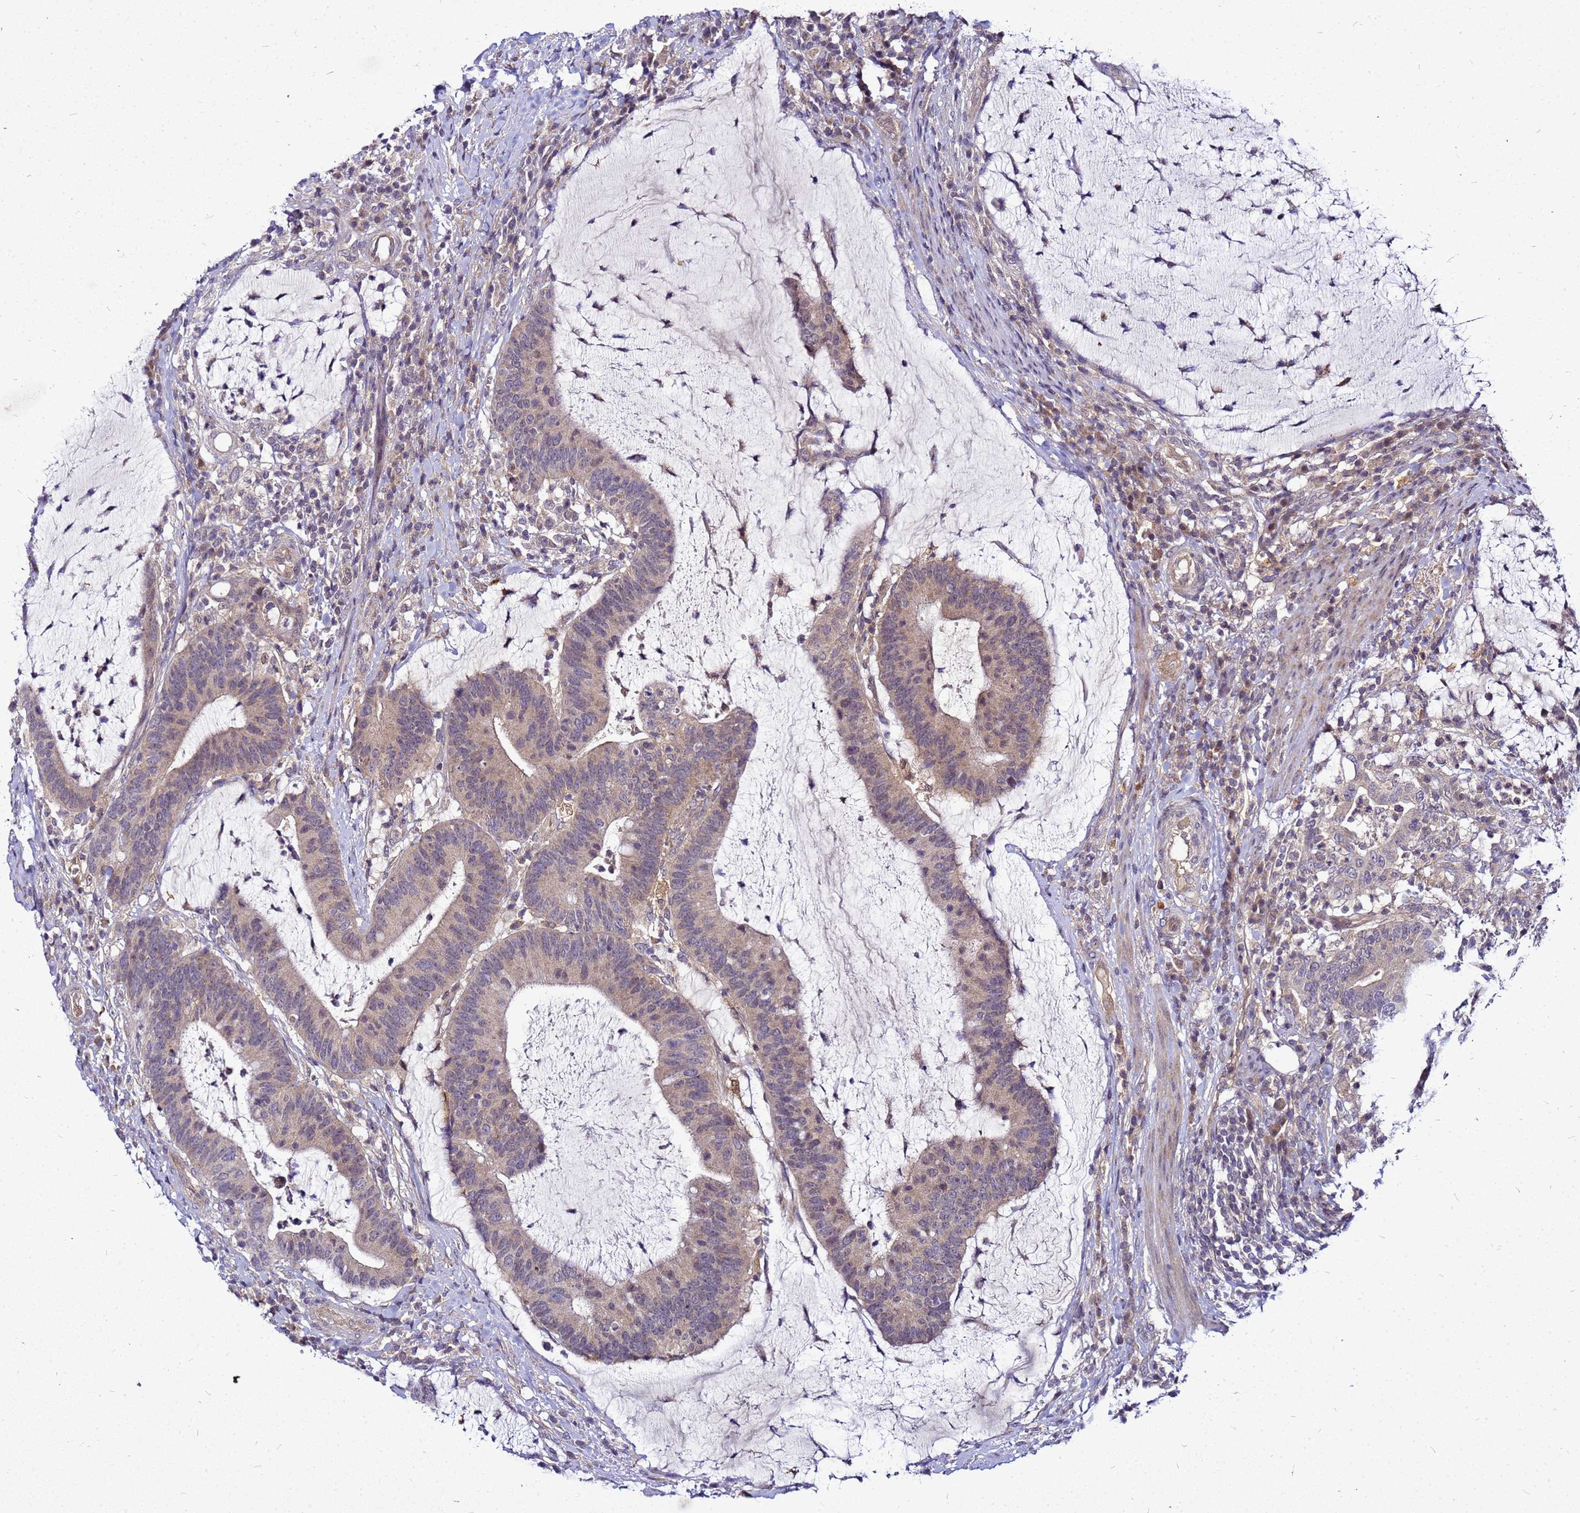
{"staining": {"intensity": "negative", "quantity": "none", "location": "none"}, "tissue": "colorectal cancer", "cell_type": "Tumor cells", "image_type": "cancer", "snomed": [{"axis": "morphology", "description": "Adenocarcinoma, NOS"}, {"axis": "topography", "description": "Colon"}], "caption": "This photomicrograph is of adenocarcinoma (colorectal) stained with immunohistochemistry (IHC) to label a protein in brown with the nuclei are counter-stained blue. There is no positivity in tumor cells.", "gene": "SAT1", "patient": {"sex": "female", "age": 66}}